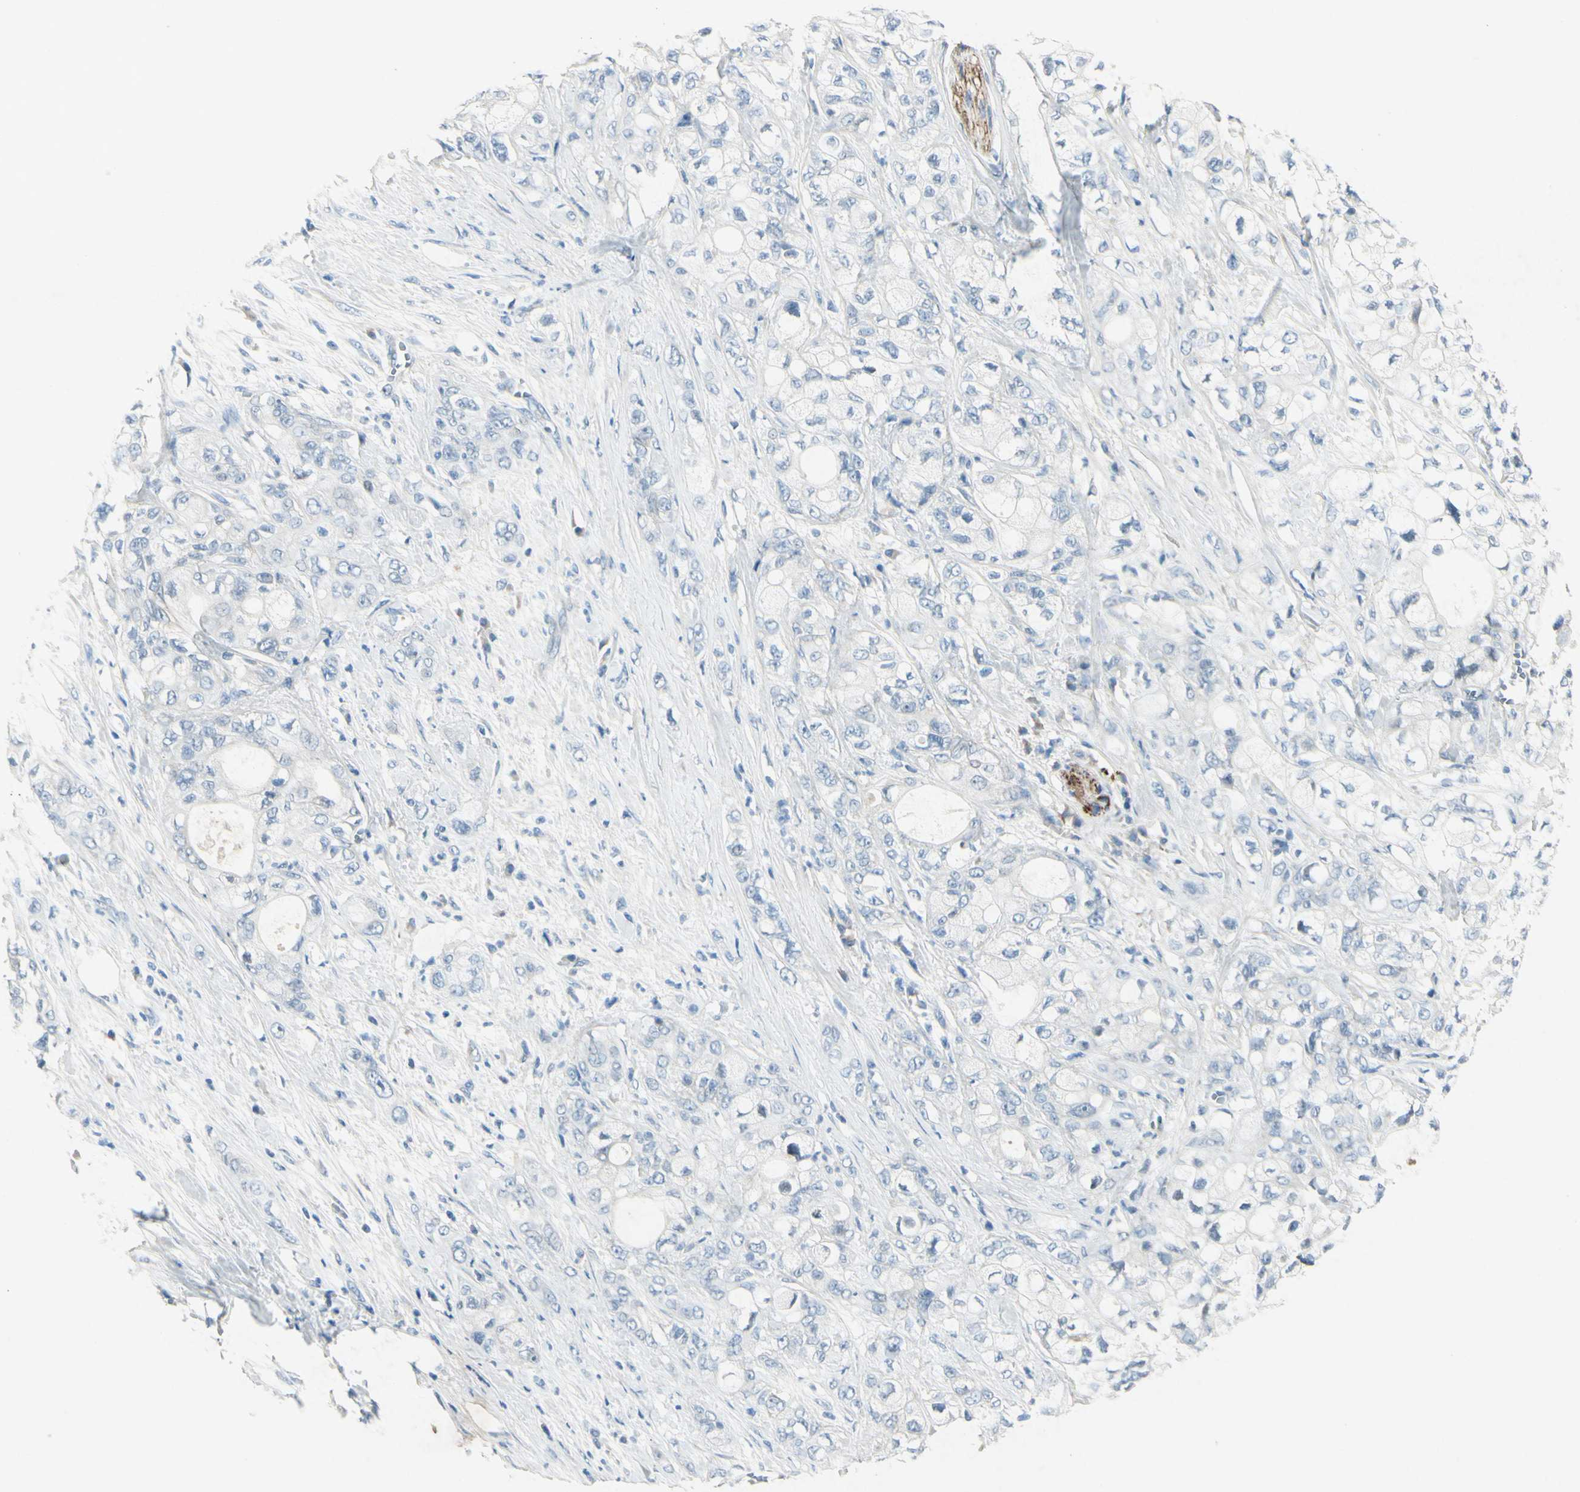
{"staining": {"intensity": "negative", "quantity": "none", "location": "none"}, "tissue": "pancreatic cancer", "cell_type": "Tumor cells", "image_type": "cancer", "snomed": [{"axis": "morphology", "description": "Adenocarcinoma, NOS"}, {"axis": "topography", "description": "Pancreas"}], "caption": "Immunohistochemical staining of pancreatic cancer (adenocarcinoma) demonstrates no significant staining in tumor cells. (Stains: DAB immunohistochemistry (IHC) with hematoxylin counter stain, Microscopy: brightfield microscopy at high magnification).", "gene": "SNAP91", "patient": {"sex": "male", "age": 70}}